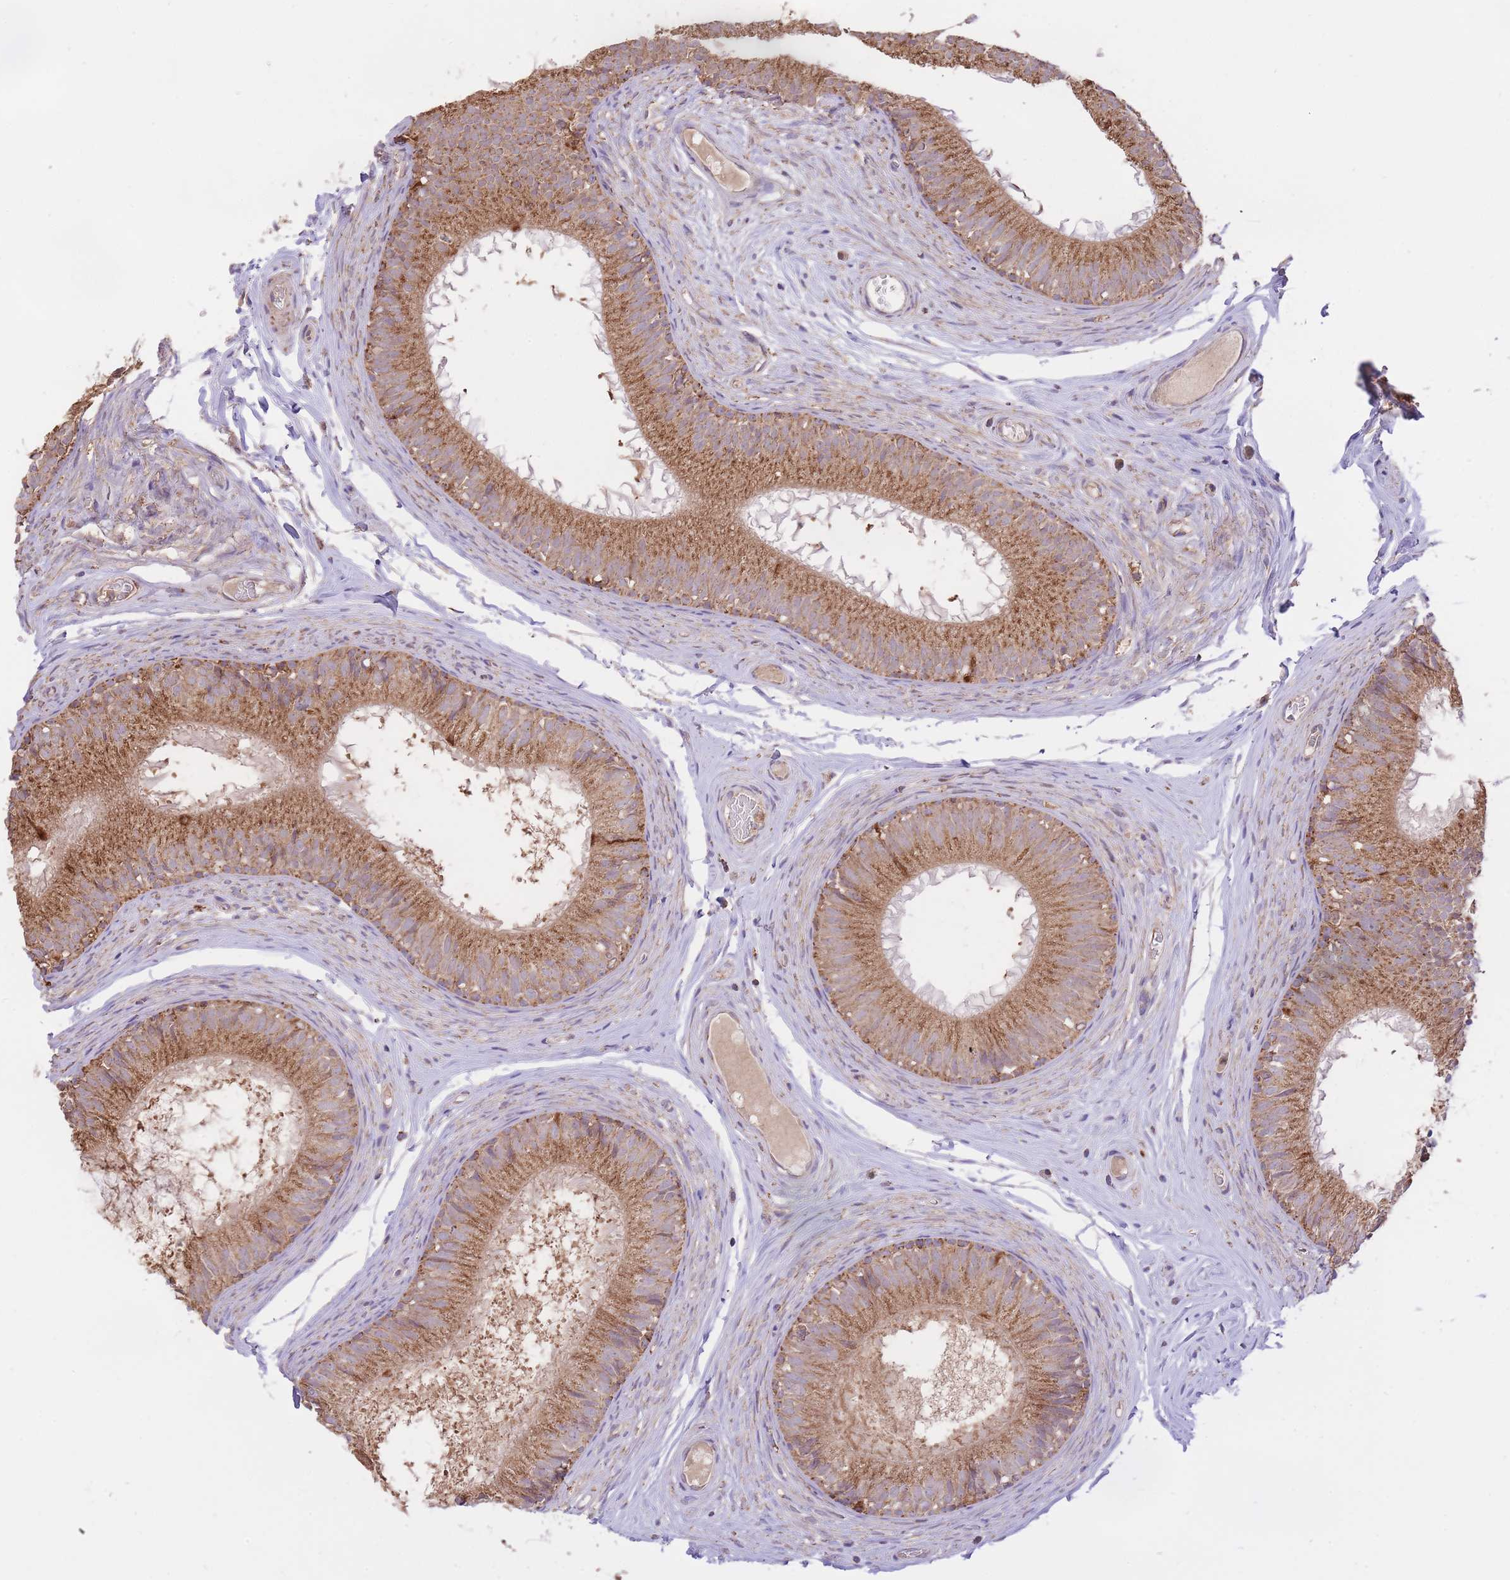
{"staining": {"intensity": "moderate", "quantity": ">75%", "location": "cytoplasmic/membranous"}, "tissue": "epididymis", "cell_type": "Glandular cells", "image_type": "normal", "snomed": [{"axis": "morphology", "description": "Normal tissue, NOS"}, {"axis": "topography", "description": "Epididymis"}], "caption": "Benign epididymis demonstrates moderate cytoplasmic/membranous positivity in approximately >75% of glandular cells.", "gene": "PREP", "patient": {"sex": "male", "age": 25}}